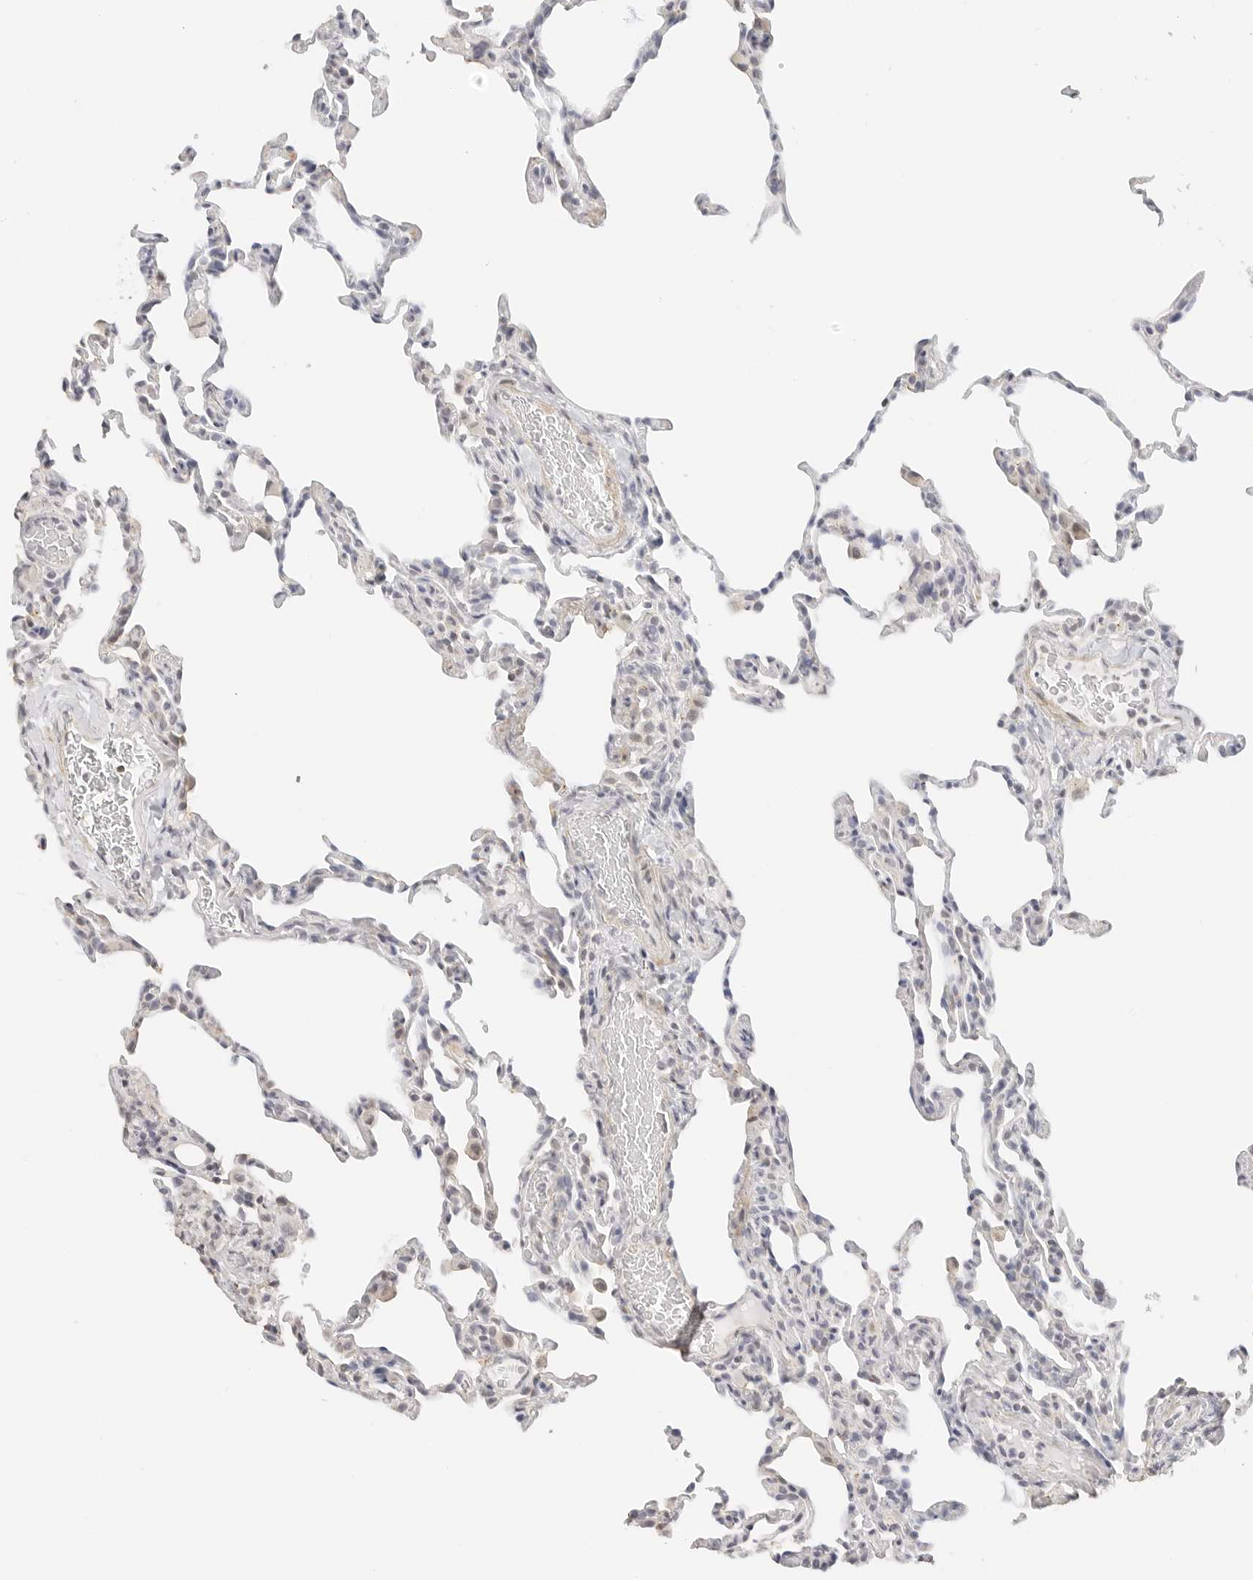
{"staining": {"intensity": "negative", "quantity": "none", "location": "none"}, "tissue": "lung", "cell_type": "Alveolar cells", "image_type": "normal", "snomed": [{"axis": "morphology", "description": "Normal tissue, NOS"}, {"axis": "topography", "description": "Lung"}], "caption": "The IHC micrograph has no significant positivity in alveolar cells of lung. (IHC, brightfield microscopy, high magnification).", "gene": "PCDH19", "patient": {"sex": "male", "age": 20}}